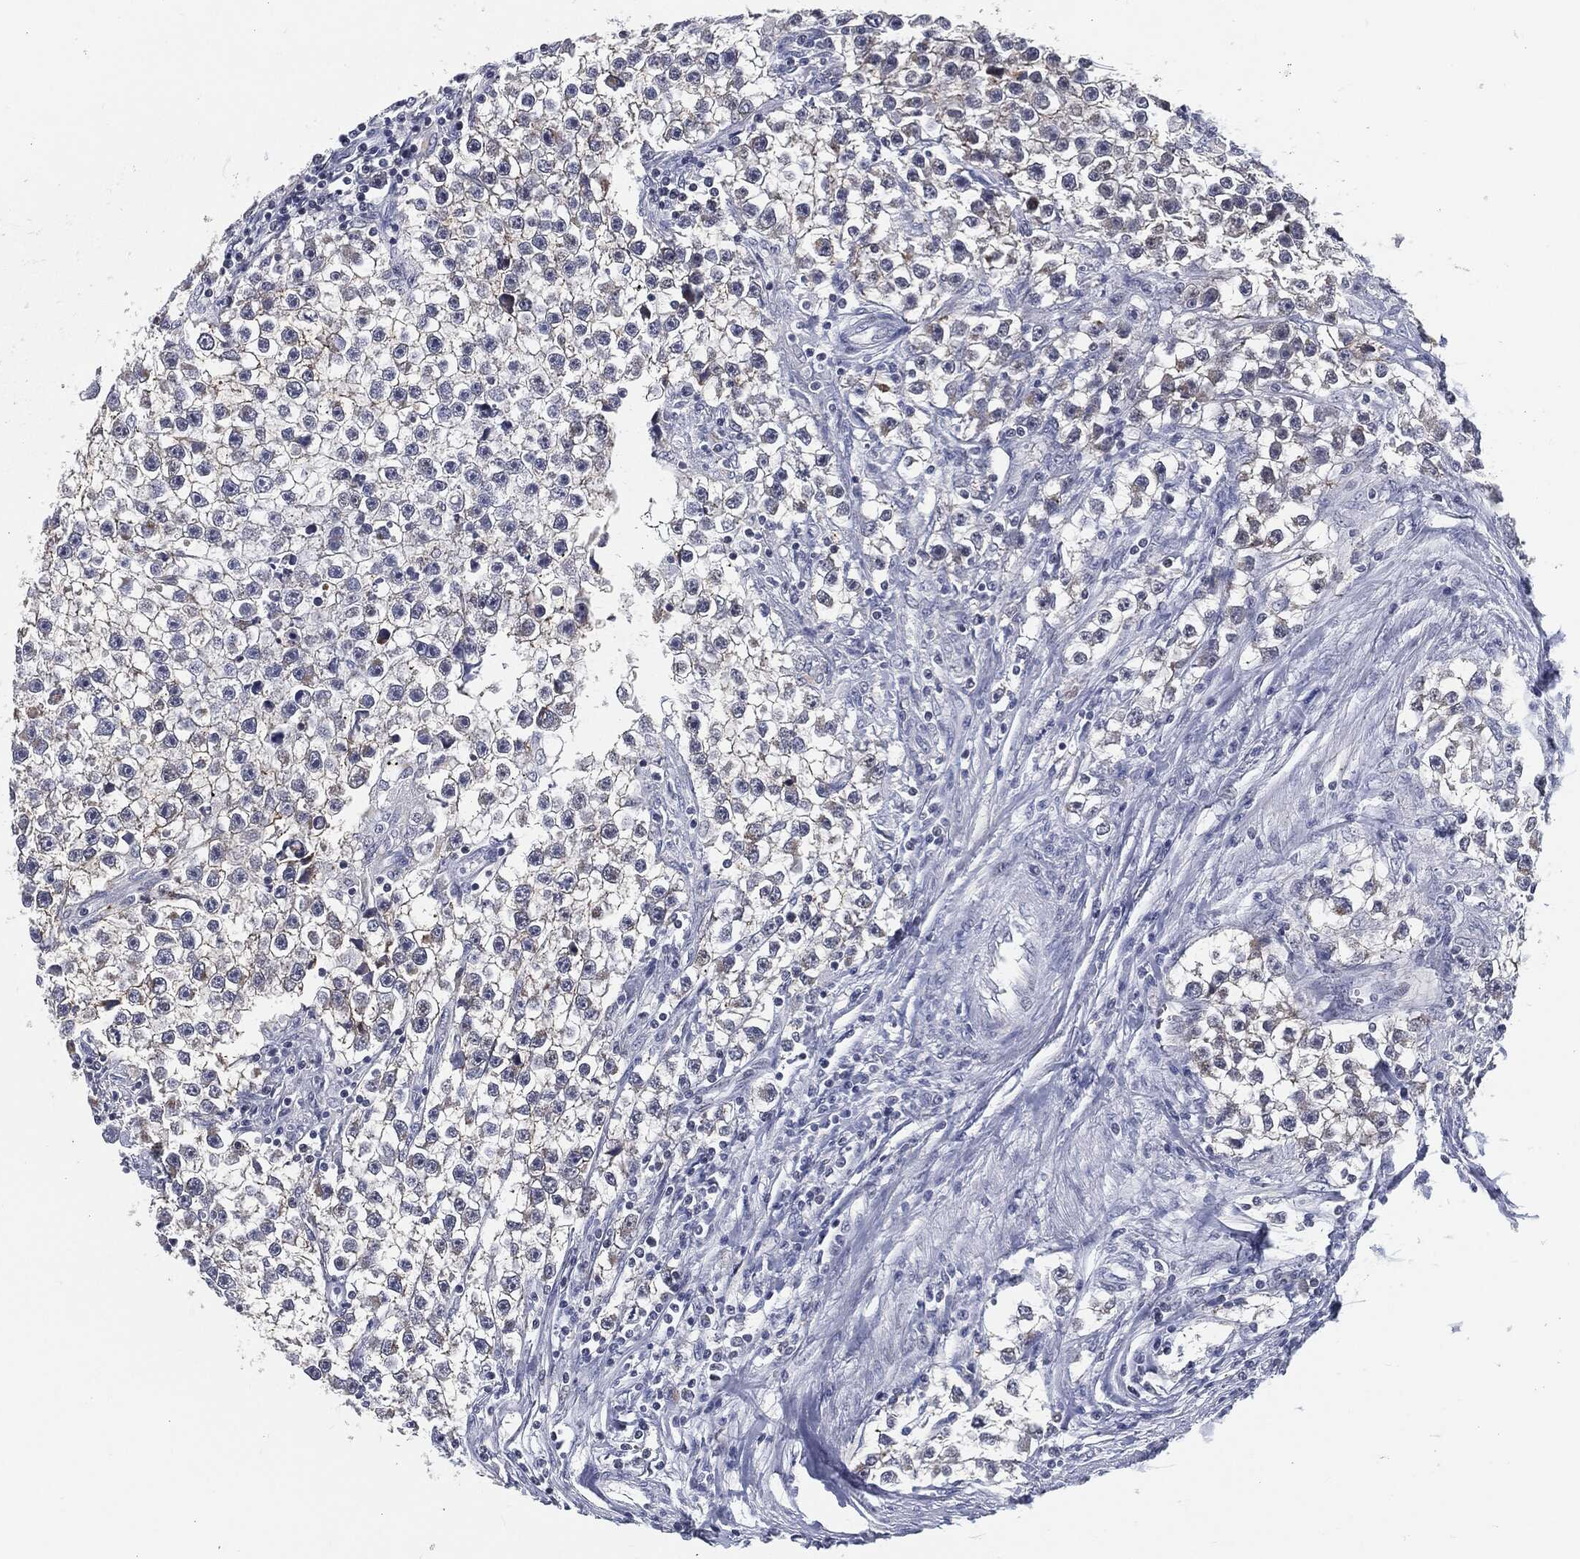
{"staining": {"intensity": "negative", "quantity": "none", "location": "none"}, "tissue": "testis cancer", "cell_type": "Tumor cells", "image_type": "cancer", "snomed": [{"axis": "morphology", "description": "Seminoma, NOS"}, {"axis": "topography", "description": "Testis"}], "caption": "There is no significant staining in tumor cells of testis seminoma.", "gene": "PROM1", "patient": {"sex": "male", "age": 59}}